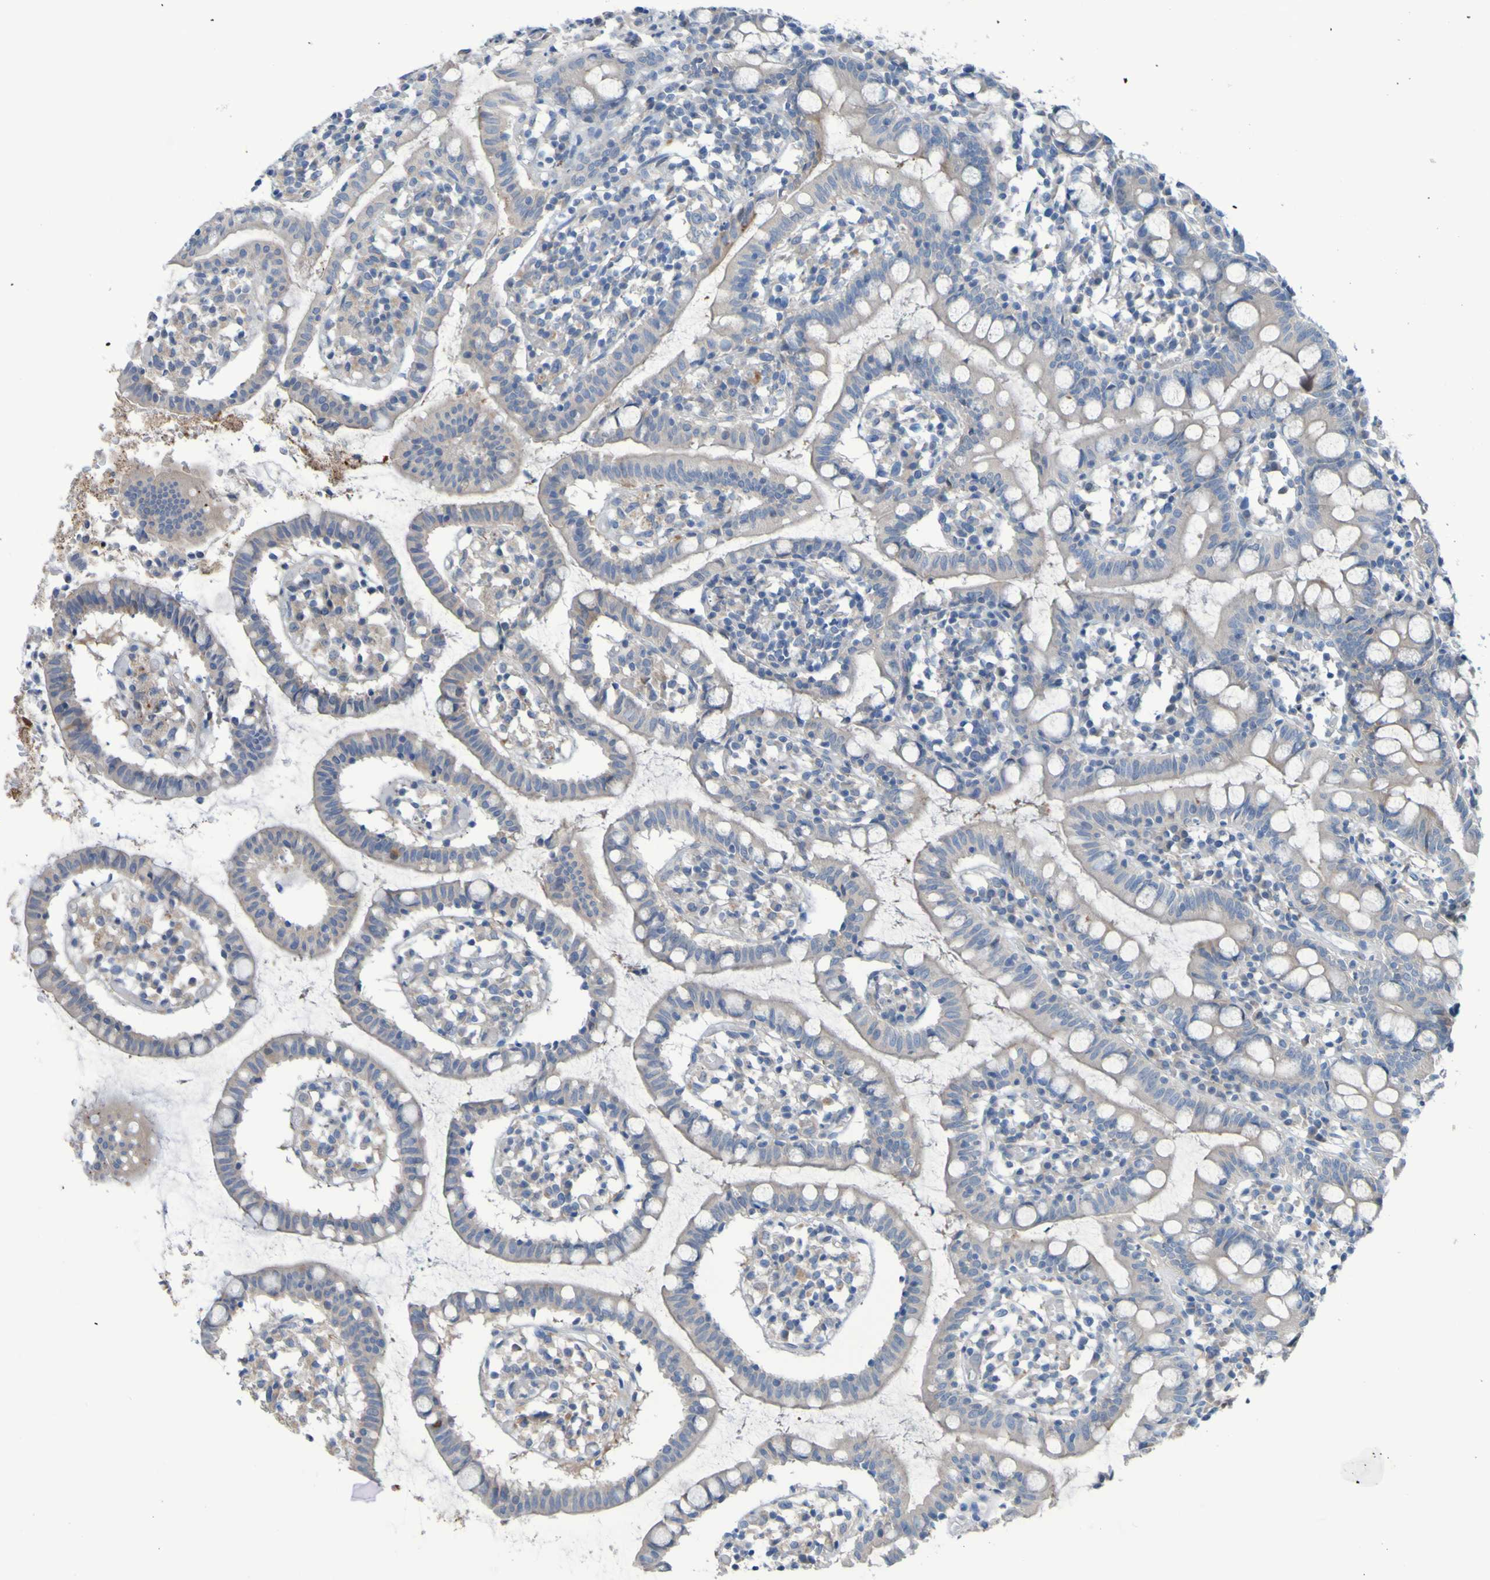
{"staining": {"intensity": "moderate", "quantity": "25%-75%", "location": "cytoplasmic/membranous"}, "tissue": "small intestine", "cell_type": "Glandular cells", "image_type": "normal", "snomed": [{"axis": "morphology", "description": "Normal tissue, NOS"}, {"axis": "morphology", "description": "Cystadenocarcinoma, serous, Metastatic site"}, {"axis": "topography", "description": "Small intestine"}], "caption": "Glandular cells reveal moderate cytoplasmic/membranous staining in about 25%-75% of cells in unremarkable small intestine.", "gene": "NPRL3", "patient": {"sex": "female", "age": 61}}